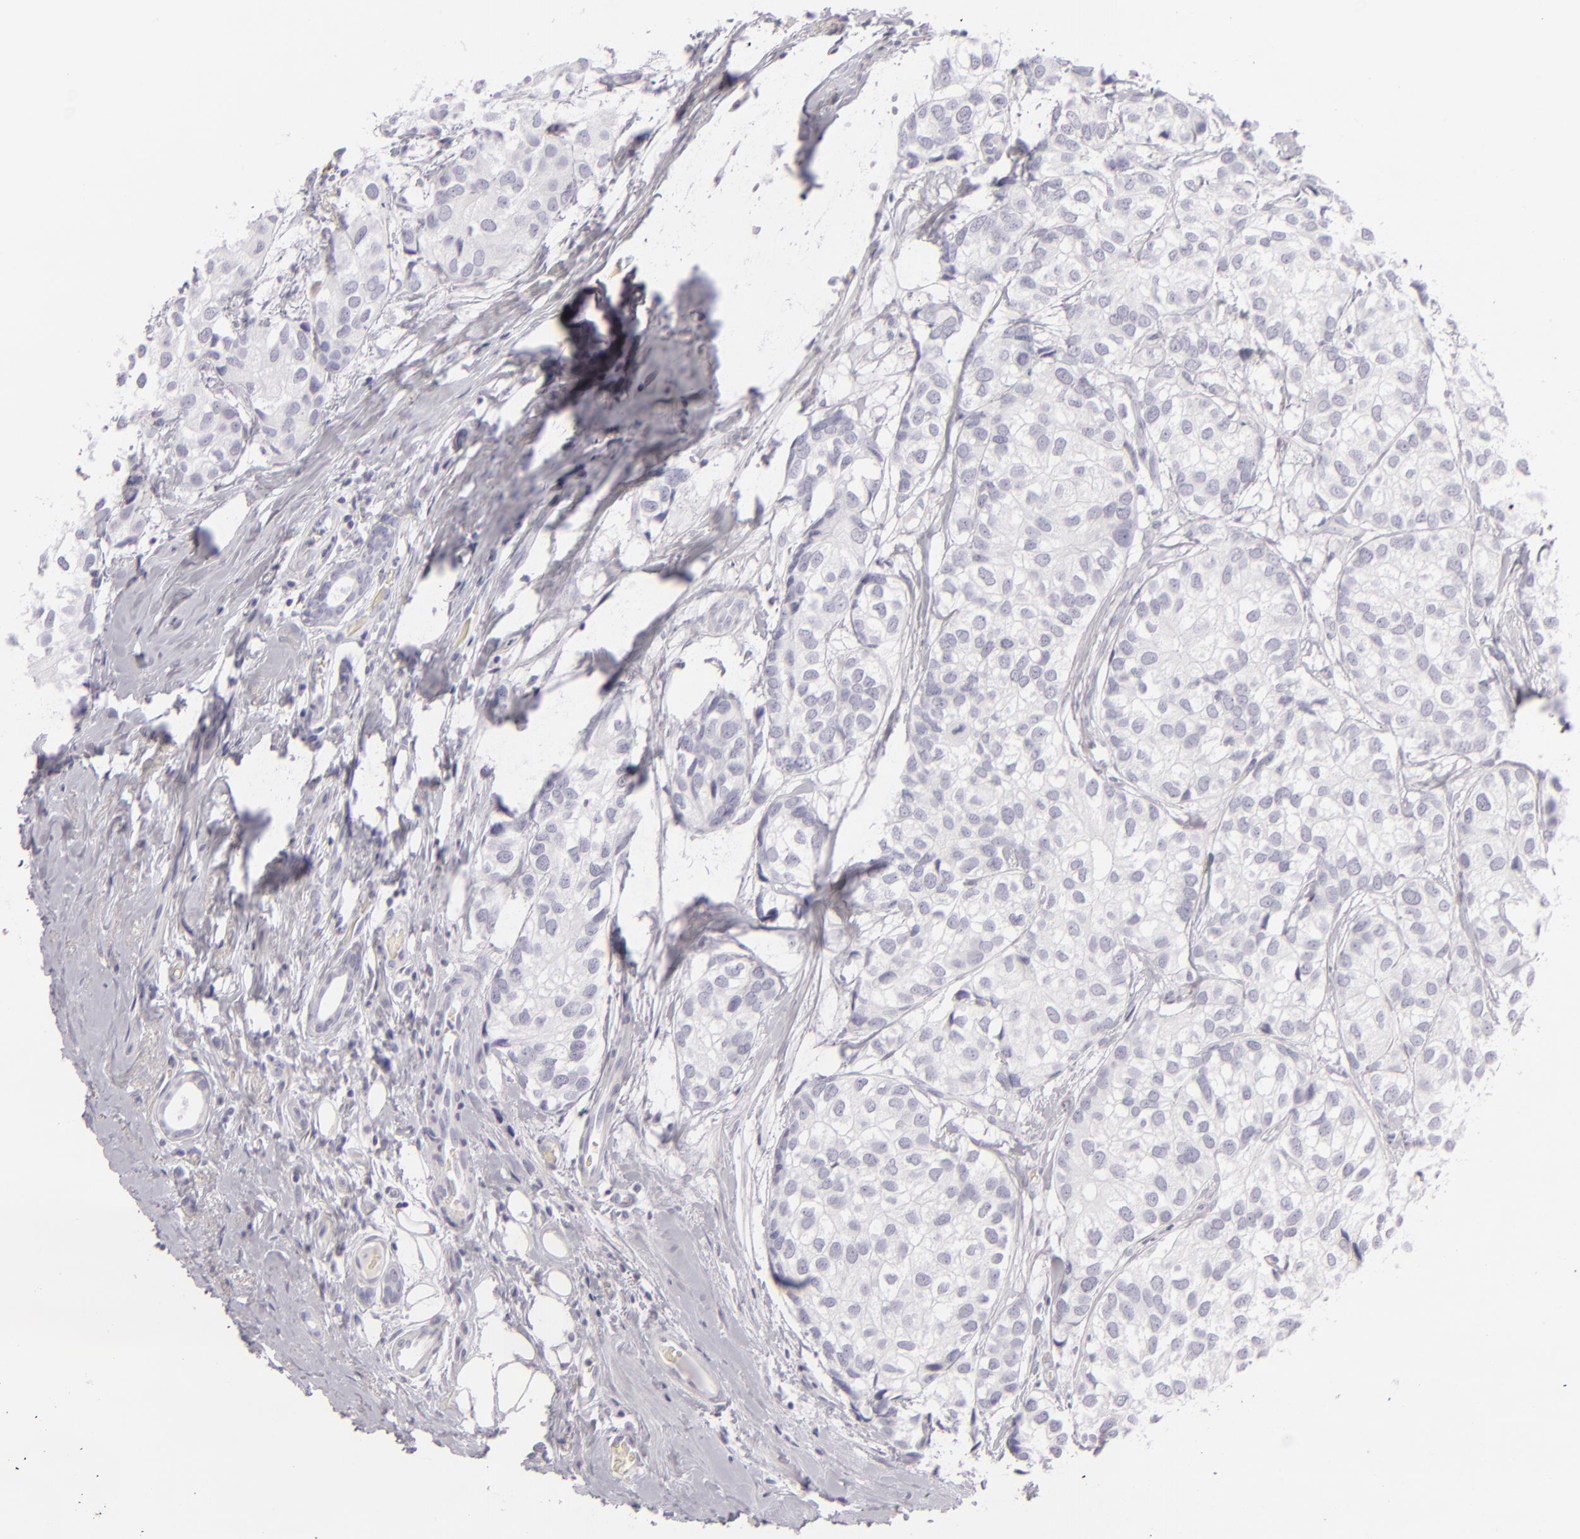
{"staining": {"intensity": "negative", "quantity": "none", "location": "none"}, "tissue": "breast cancer", "cell_type": "Tumor cells", "image_type": "cancer", "snomed": [{"axis": "morphology", "description": "Duct carcinoma"}, {"axis": "topography", "description": "Breast"}], "caption": "Immunohistochemistry histopathology image of infiltrating ductal carcinoma (breast) stained for a protein (brown), which reveals no staining in tumor cells.", "gene": "CDX2", "patient": {"sex": "female", "age": 68}}